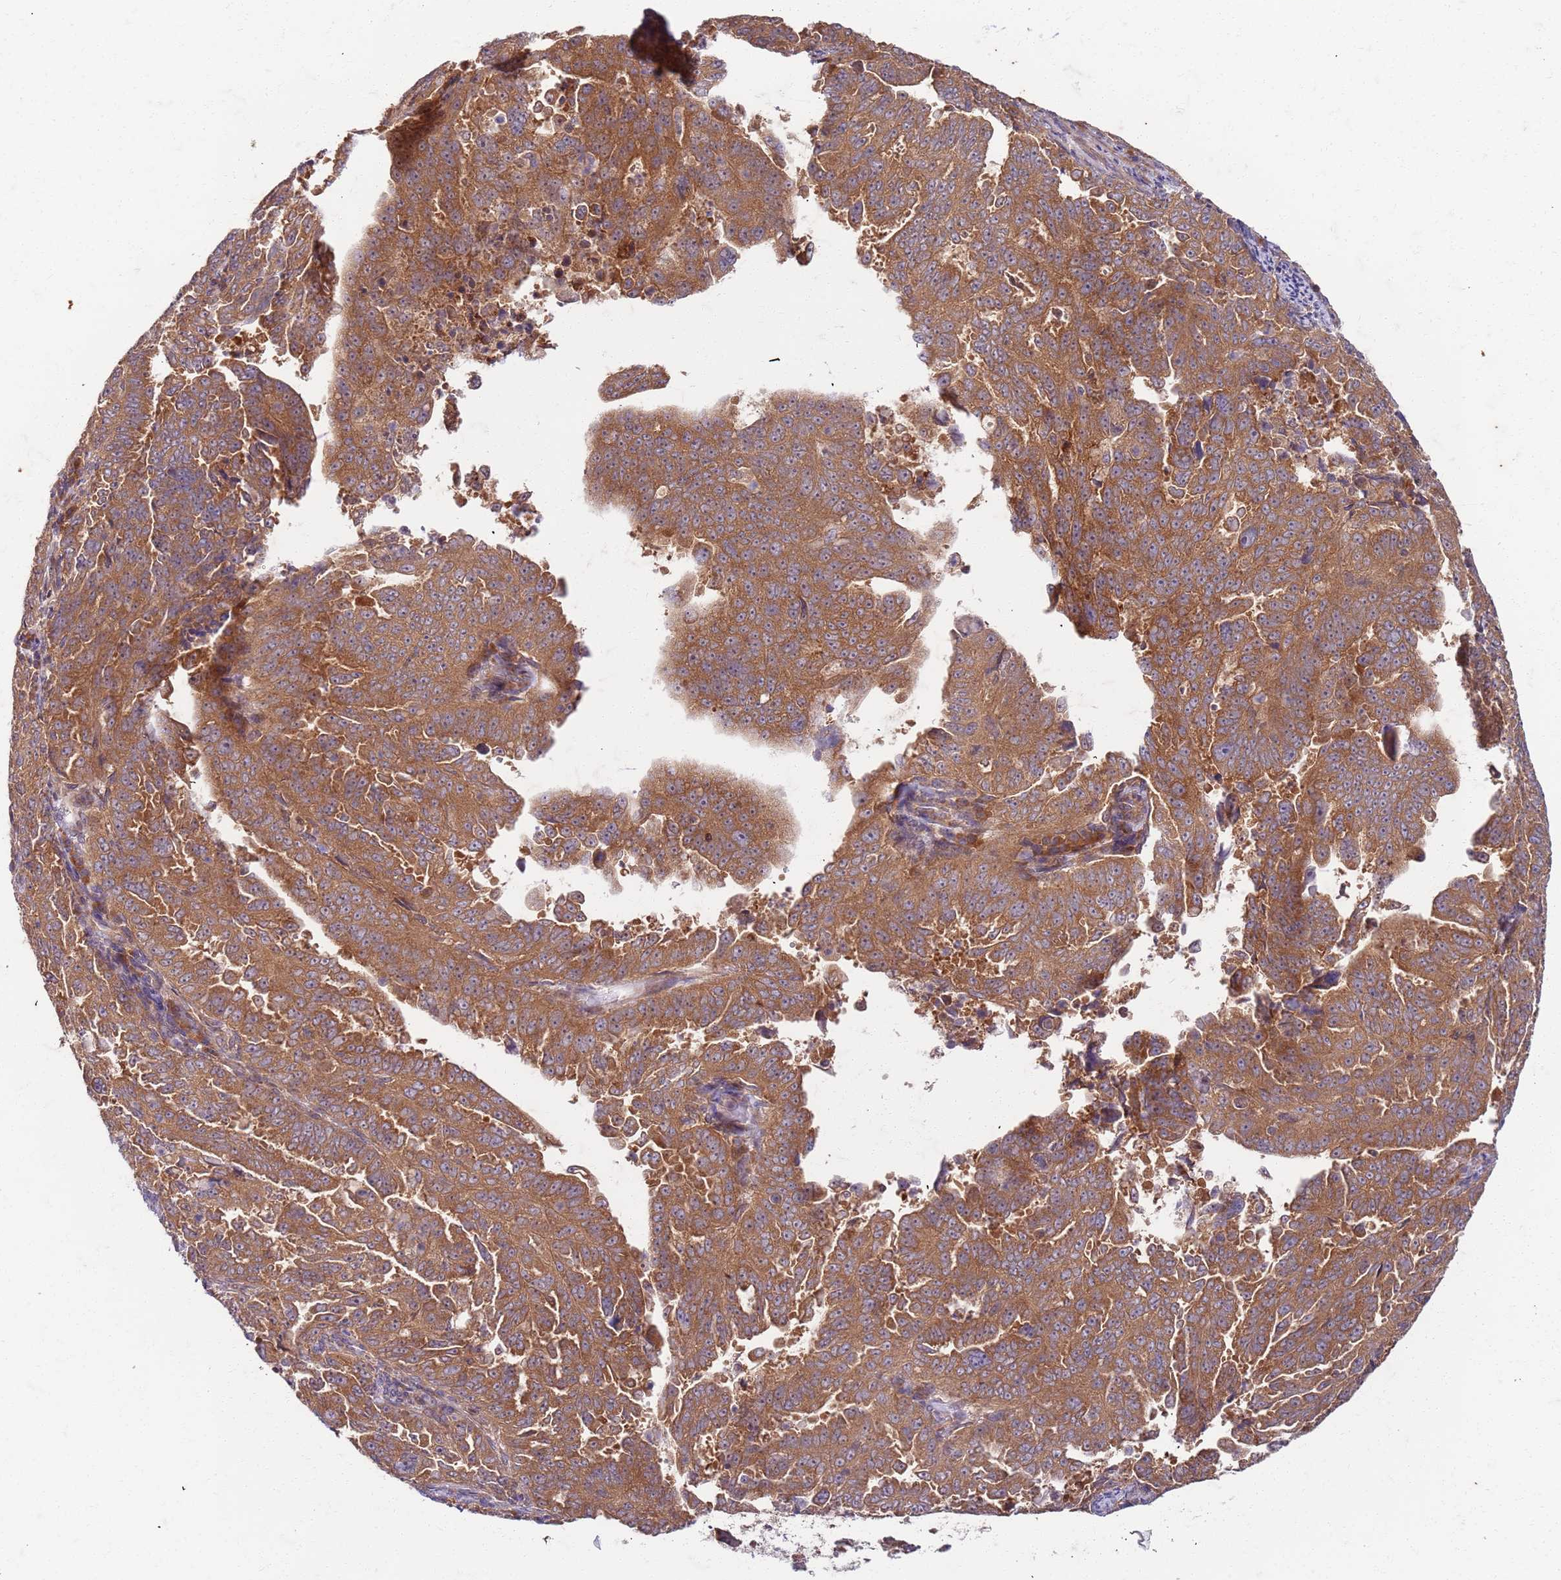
{"staining": {"intensity": "moderate", "quantity": ">75%", "location": "cytoplasmic/membranous"}, "tissue": "endometrial cancer", "cell_type": "Tumor cells", "image_type": "cancer", "snomed": [{"axis": "morphology", "description": "Adenocarcinoma, NOS"}, {"axis": "topography", "description": "Endometrium"}], "caption": "Immunohistochemistry of human endometrial cancer exhibits medium levels of moderate cytoplasmic/membranous positivity in about >75% of tumor cells. (Stains: DAB (3,3'-diaminobenzidine) in brown, nuclei in blue, Microscopy: brightfield microscopy at high magnification).", "gene": "OSBP", "patient": {"sex": "female", "age": 65}}